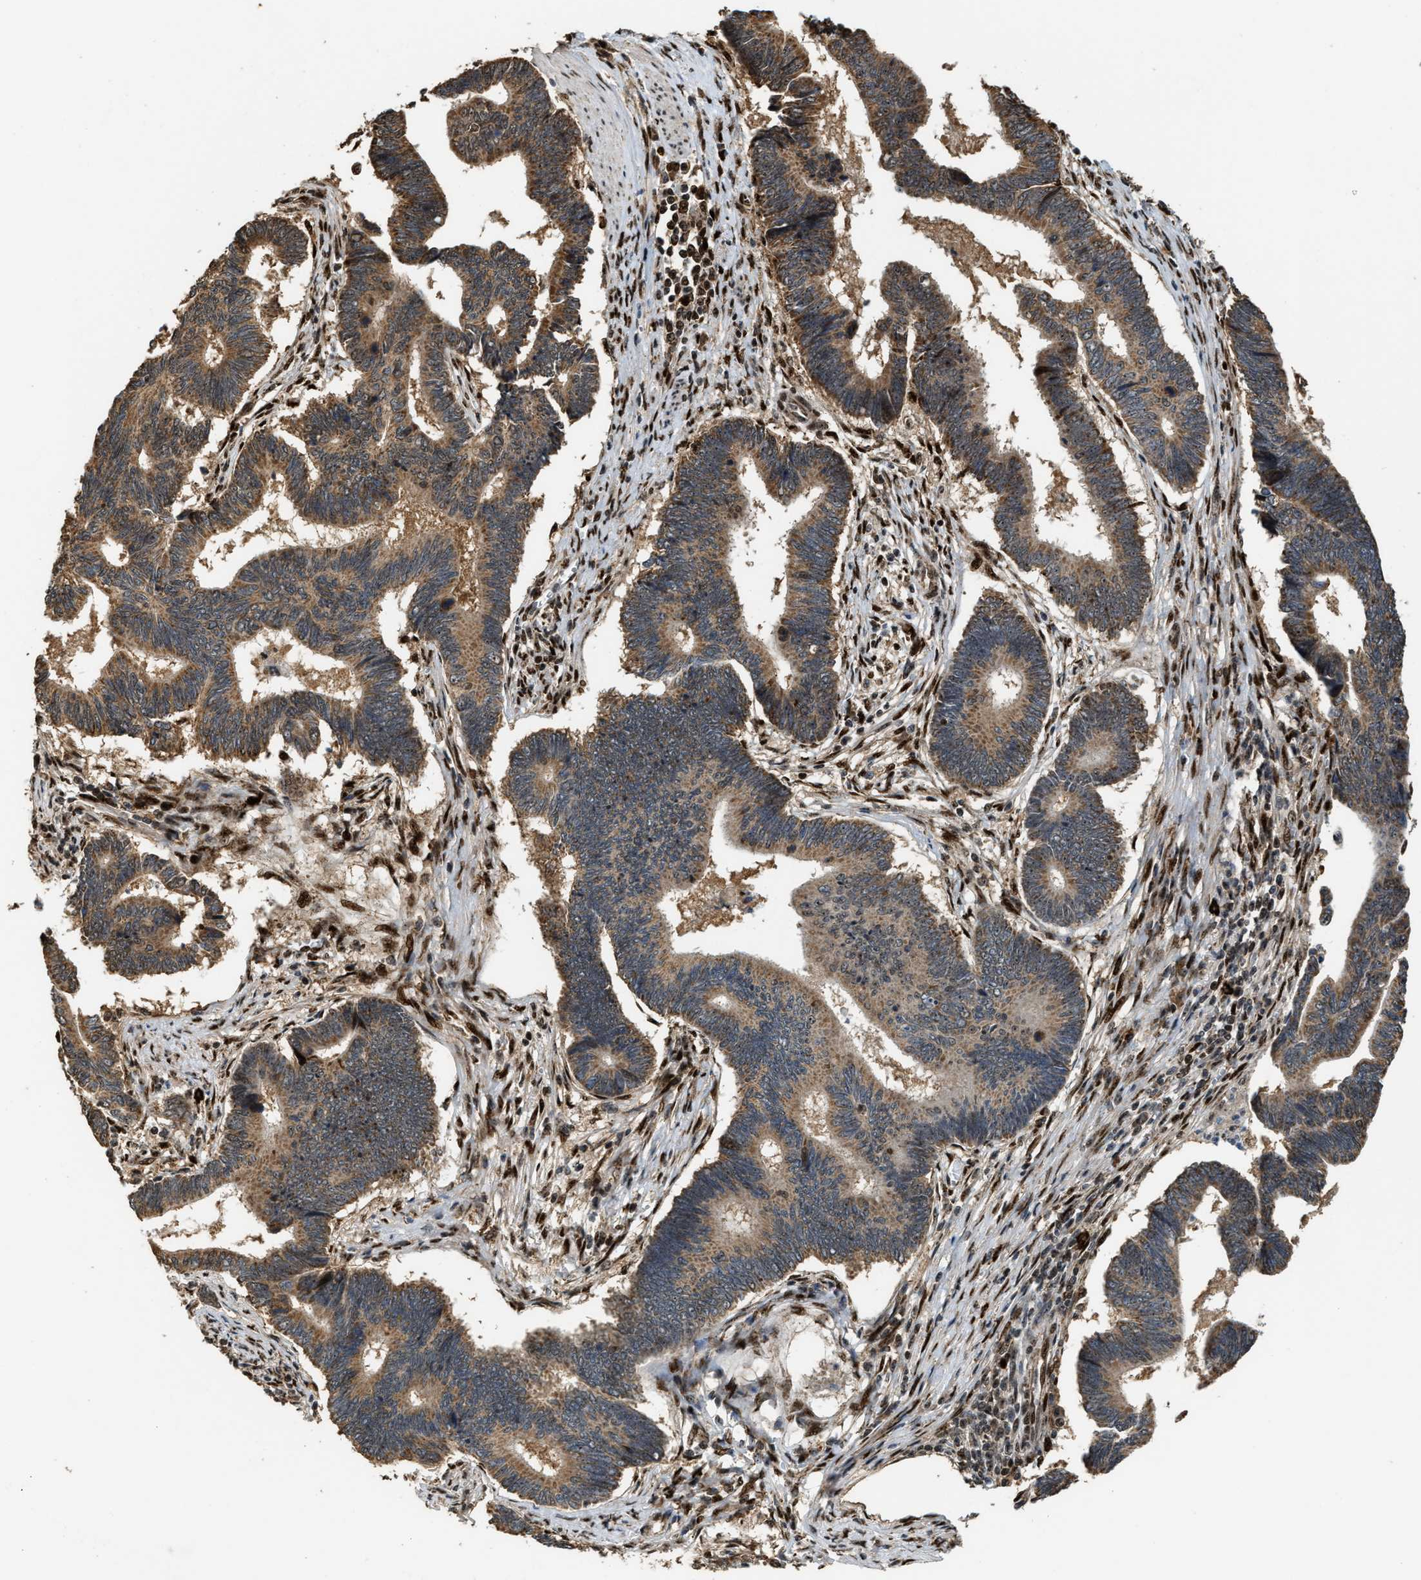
{"staining": {"intensity": "moderate", "quantity": ">75%", "location": "cytoplasmic/membranous,nuclear"}, "tissue": "pancreatic cancer", "cell_type": "Tumor cells", "image_type": "cancer", "snomed": [{"axis": "morphology", "description": "Adenocarcinoma, NOS"}, {"axis": "topography", "description": "Pancreas"}], "caption": "Protein analysis of pancreatic cancer (adenocarcinoma) tissue reveals moderate cytoplasmic/membranous and nuclear positivity in about >75% of tumor cells.", "gene": "ZNF687", "patient": {"sex": "female", "age": 70}}